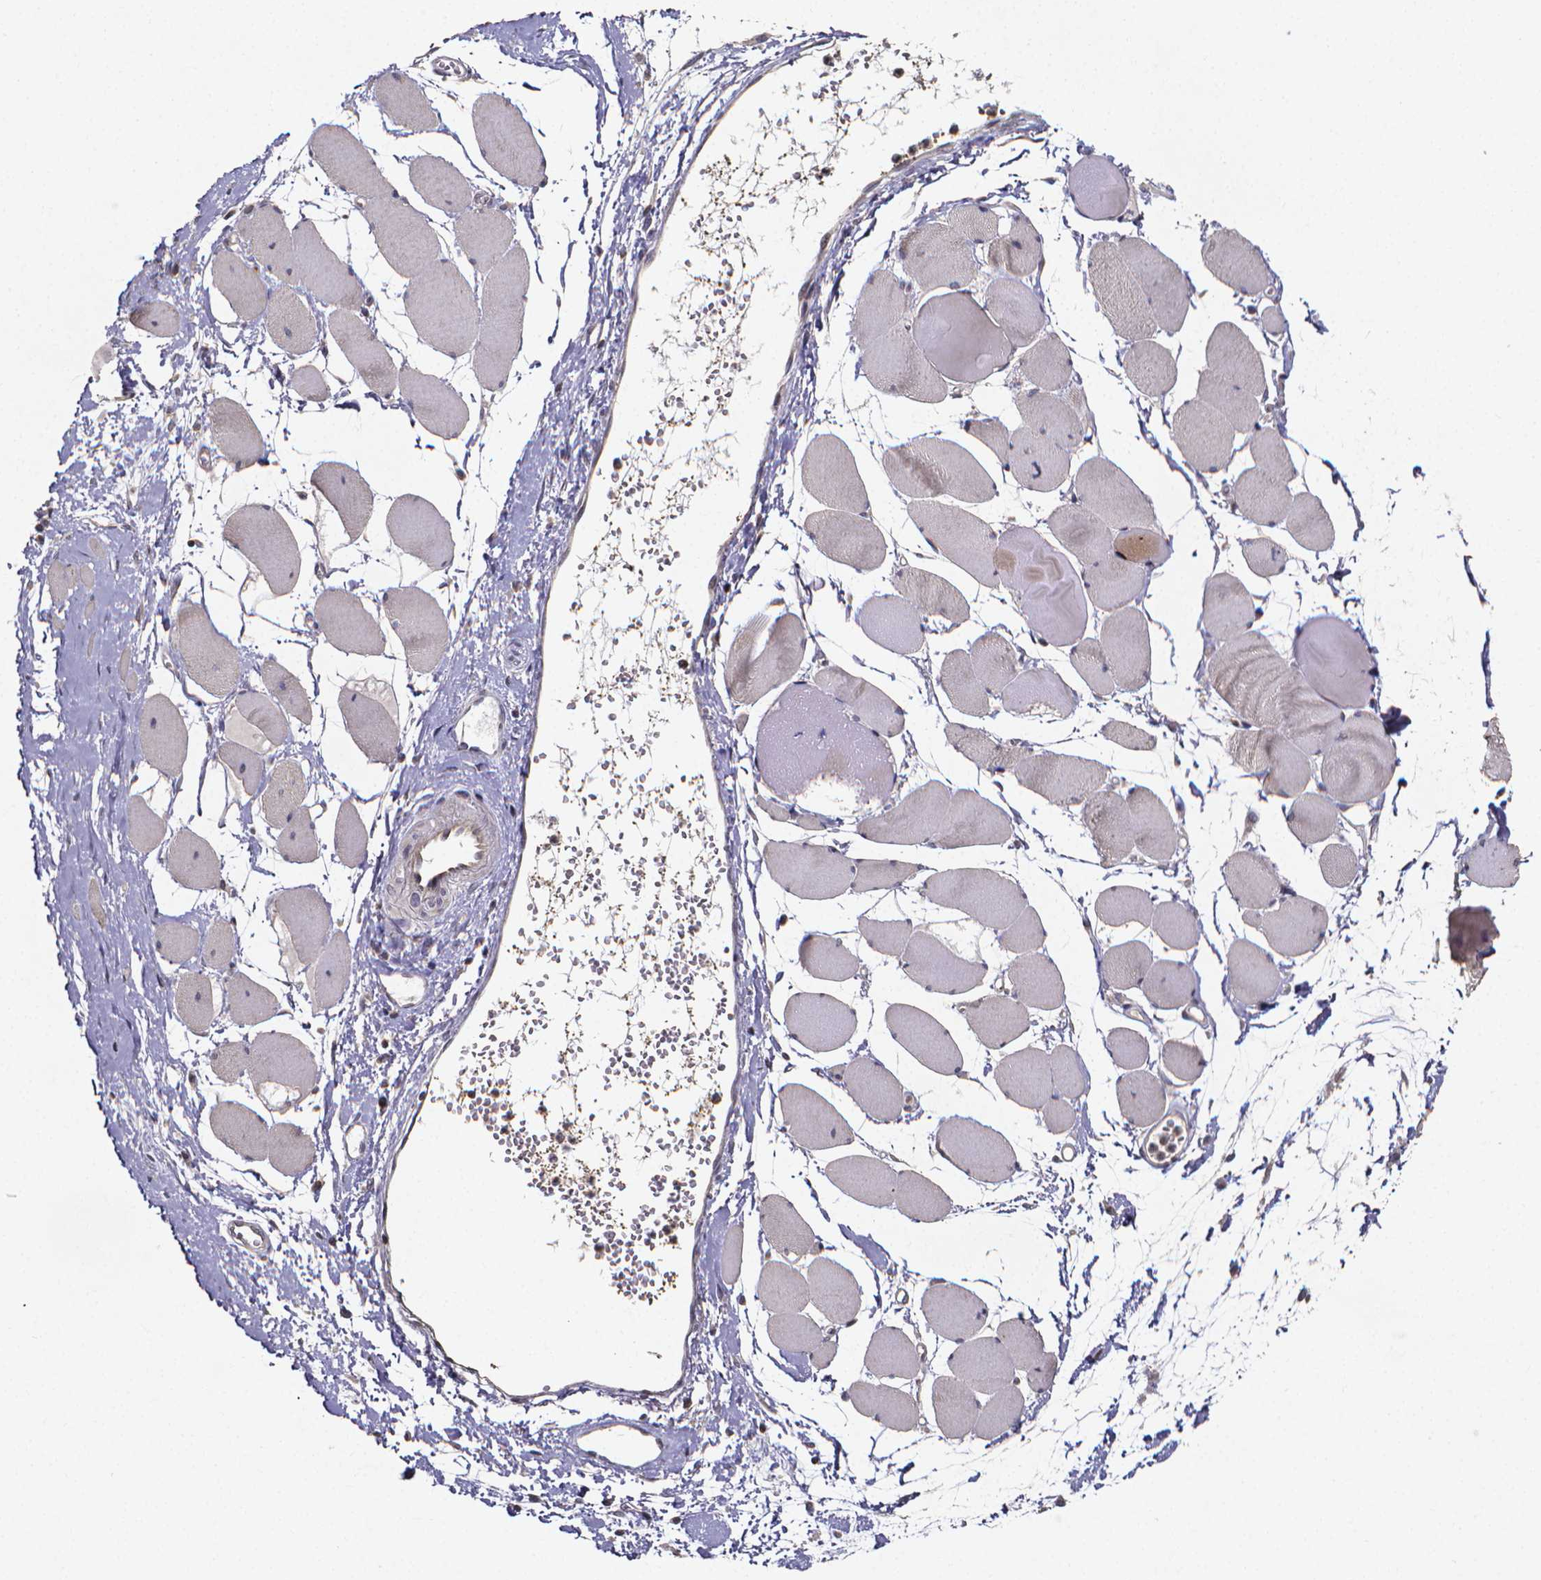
{"staining": {"intensity": "weak", "quantity": "<25%", "location": "cytoplasmic/membranous"}, "tissue": "skeletal muscle", "cell_type": "Myocytes", "image_type": "normal", "snomed": [{"axis": "morphology", "description": "Normal tissue, NOS"}, {"axis": "topography", "description": "Skeletal muscle"}], "caption": "High power microscopy photomicrograph of an IHC micrograph of unremarkable skeletal muscle, revealing no significant expression in myocytes.", "gene": "TP73", "patient": {"sex": "female", "age": 75}}